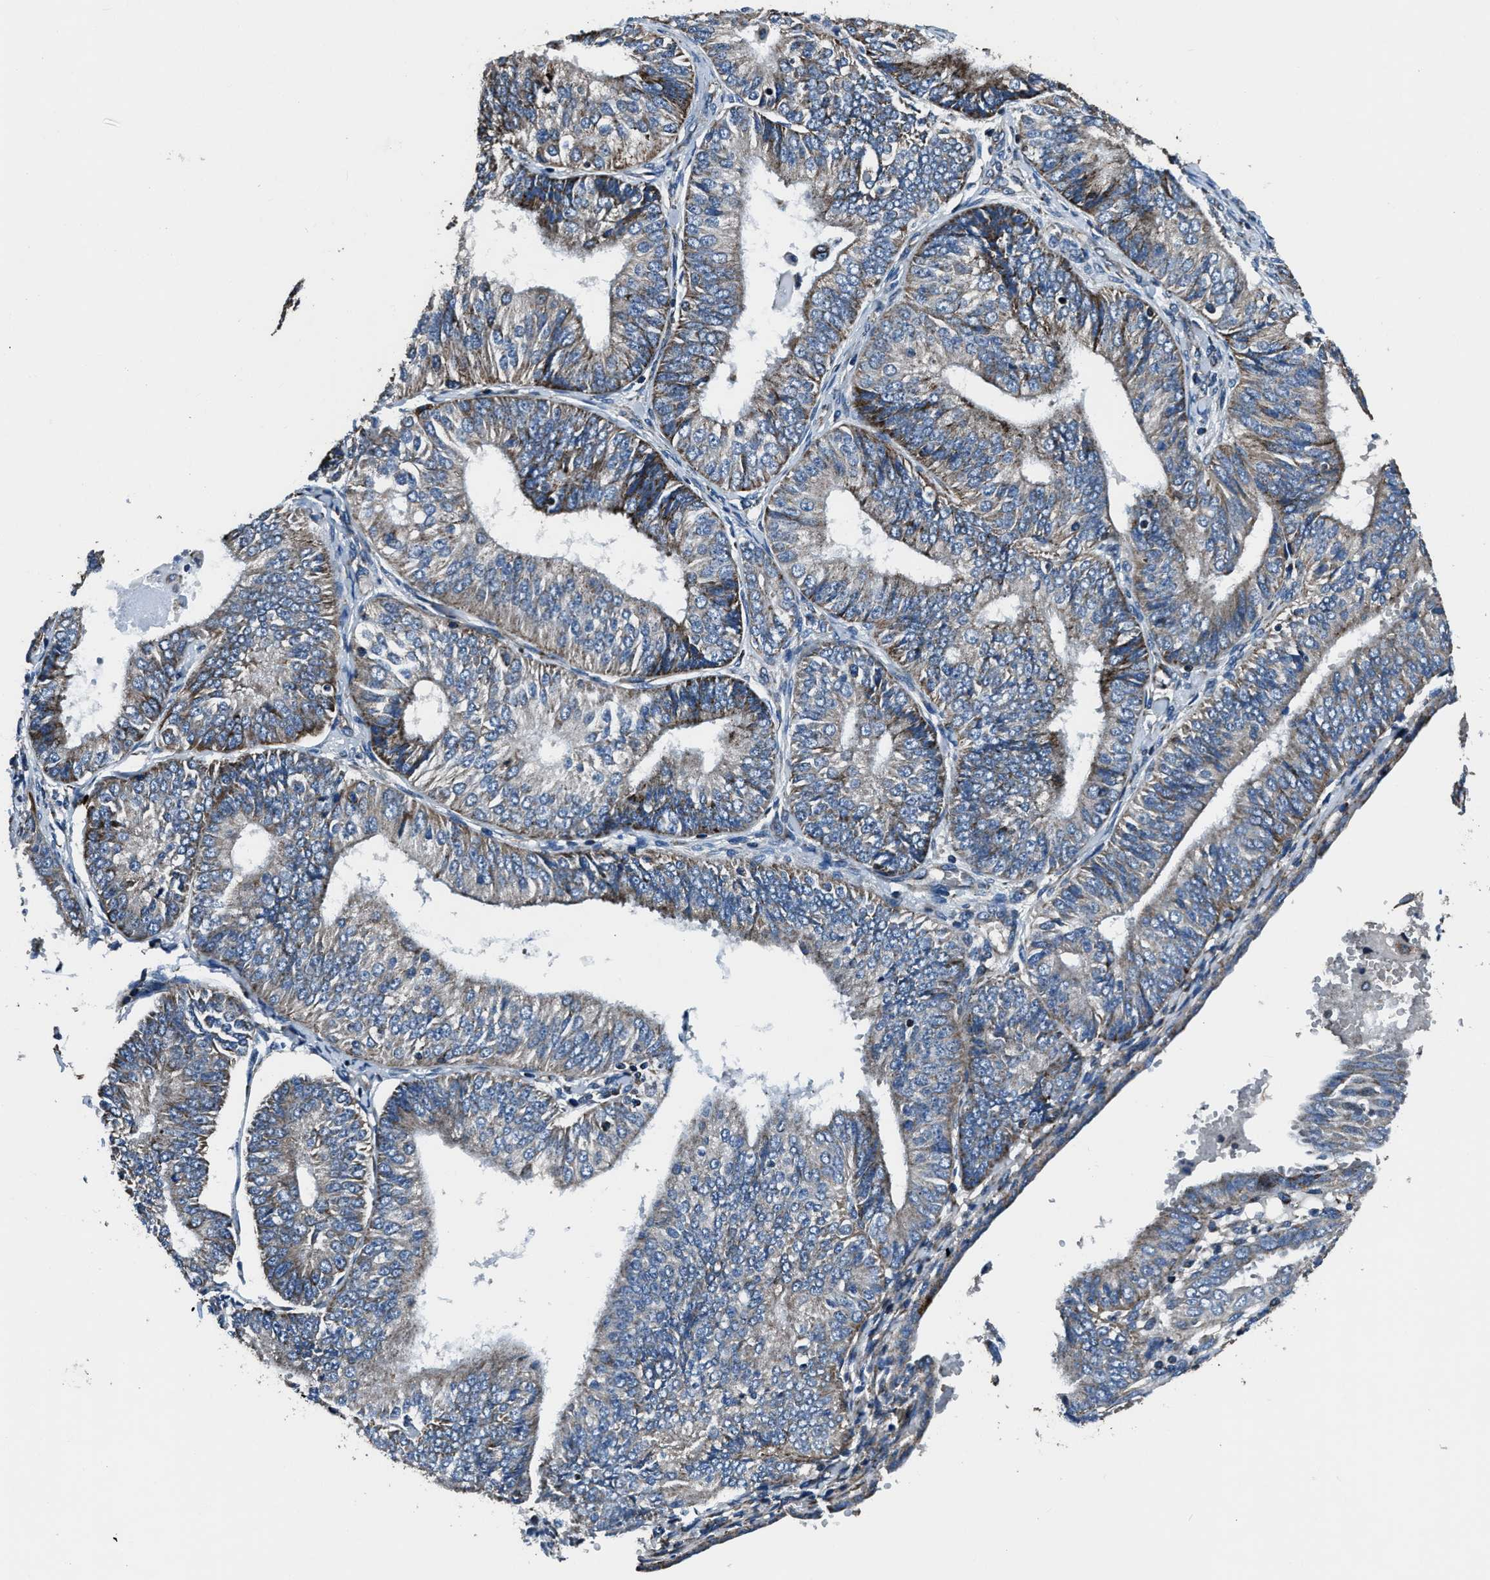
{"staining": {"intensity": "moderate", "quantity": "<25%", "location": "cytoplasmic/membranous"}, "tissue": "endometrial cancer", "cell_type": "Tumor cells", "image_type": "cancer", "snomed": [{"axis": "morphology", "description": "Adenocarcinoma, NOS"}, {"axis": "topography", "description": "Endometrium"}], "caption": "Human adenocarcinoma (endometrial) stained for a protein (brown) reveals moderate cytoplasmic/membranous positive staining in approximately <25% of tumor cells.", "gene": "OGDH", "patient": {"sex": "female", "age": 58}}